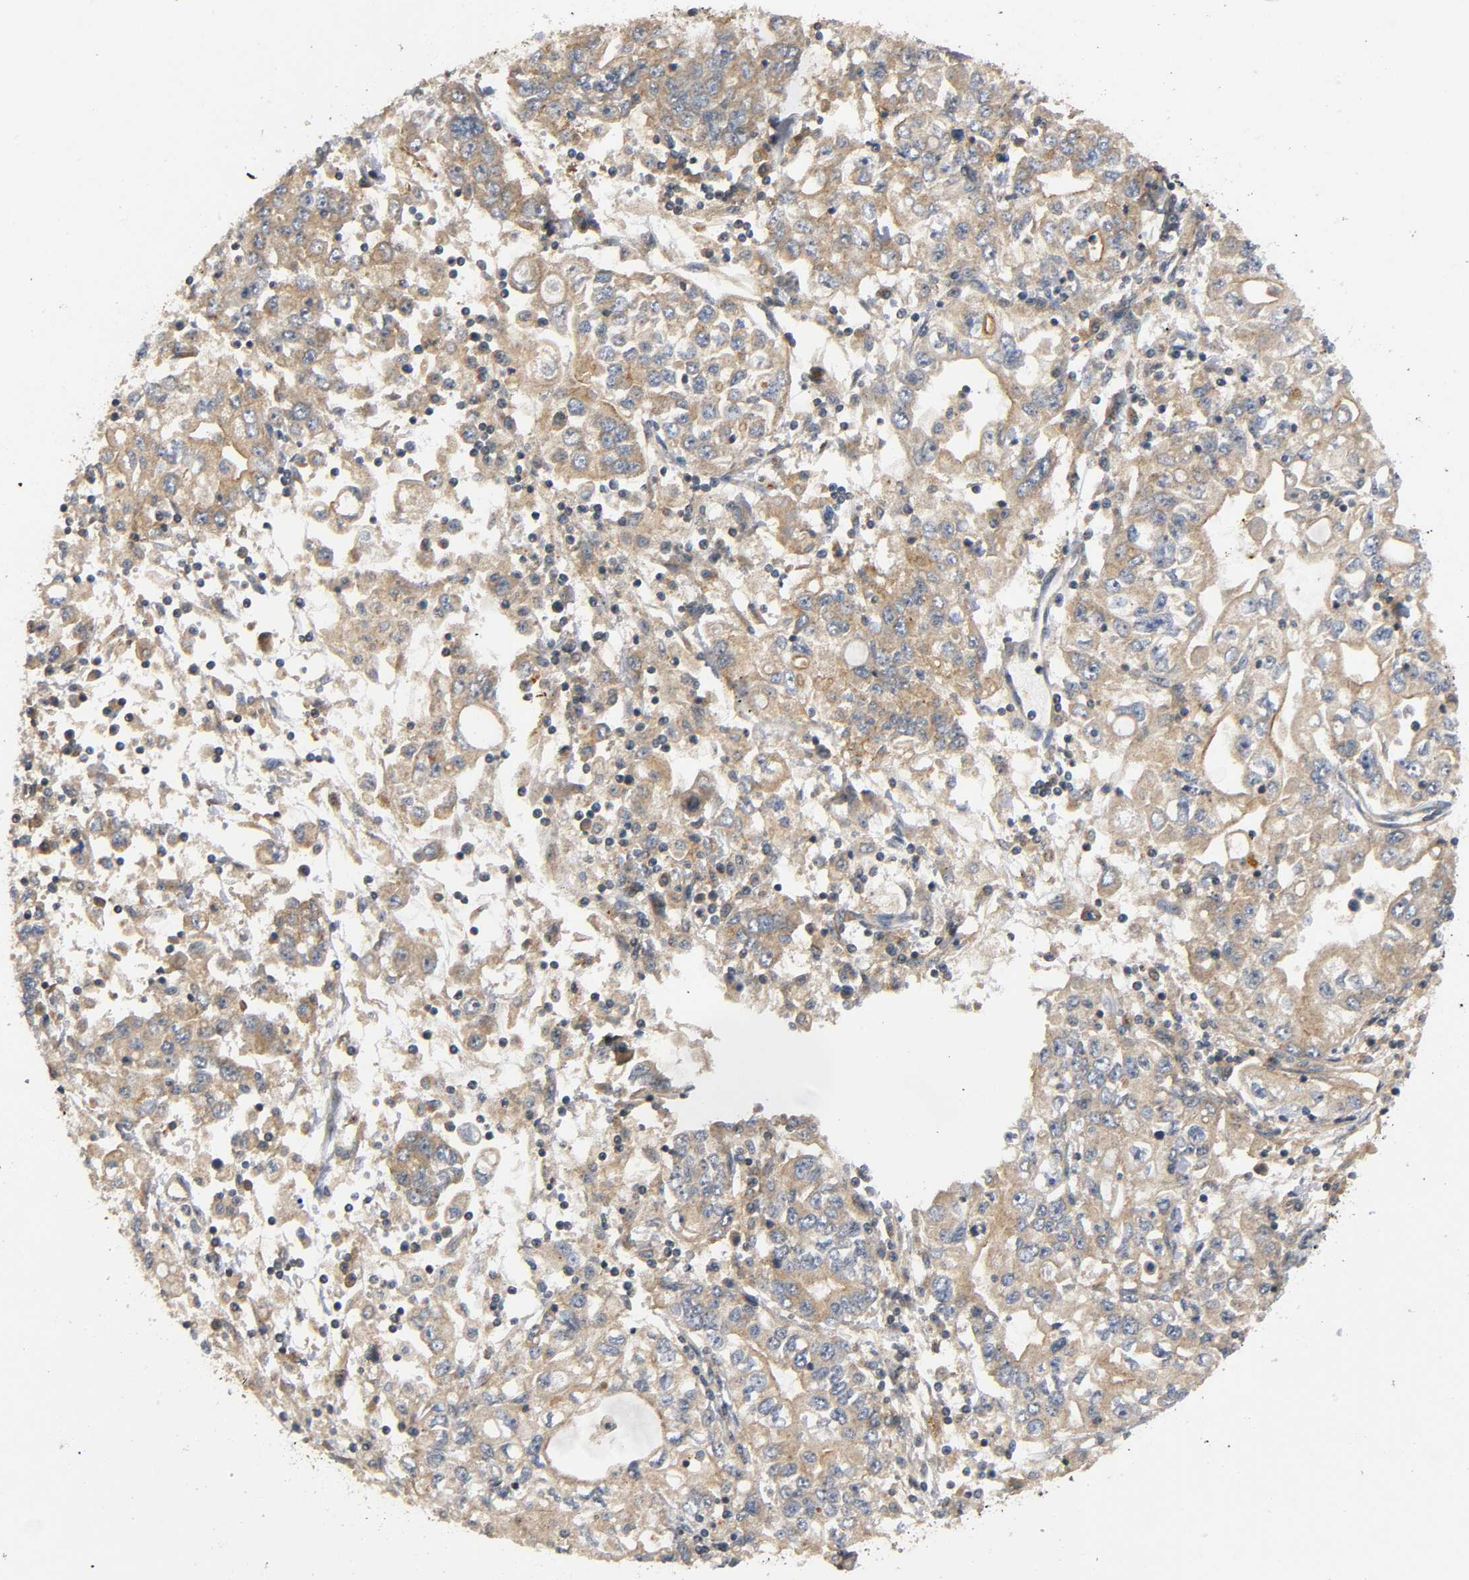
{"staining": {"intensity": "moderate", "quantity": ">75%", "location": "cytoplasmic/membranous"}, "tissue": "stomach cancer", "cell_type": "Tumor cells", "image_type": "cancer", "snomed": [{"axis": "morphology", "description": "Adenocarcinoma, NOS"}, {"axis": "topography", "description": "Stomach, lower"}], "caption": "Moderate cytoplasmic/membranous protein staining is identified in about >75% of tumor cells in stomach cancer (adenocarcinoma). The protein is shown in brown color, while the nuclei are stained blue.", "gene": "IKBKB", "patient": {"sex": "female", "age": 72}}